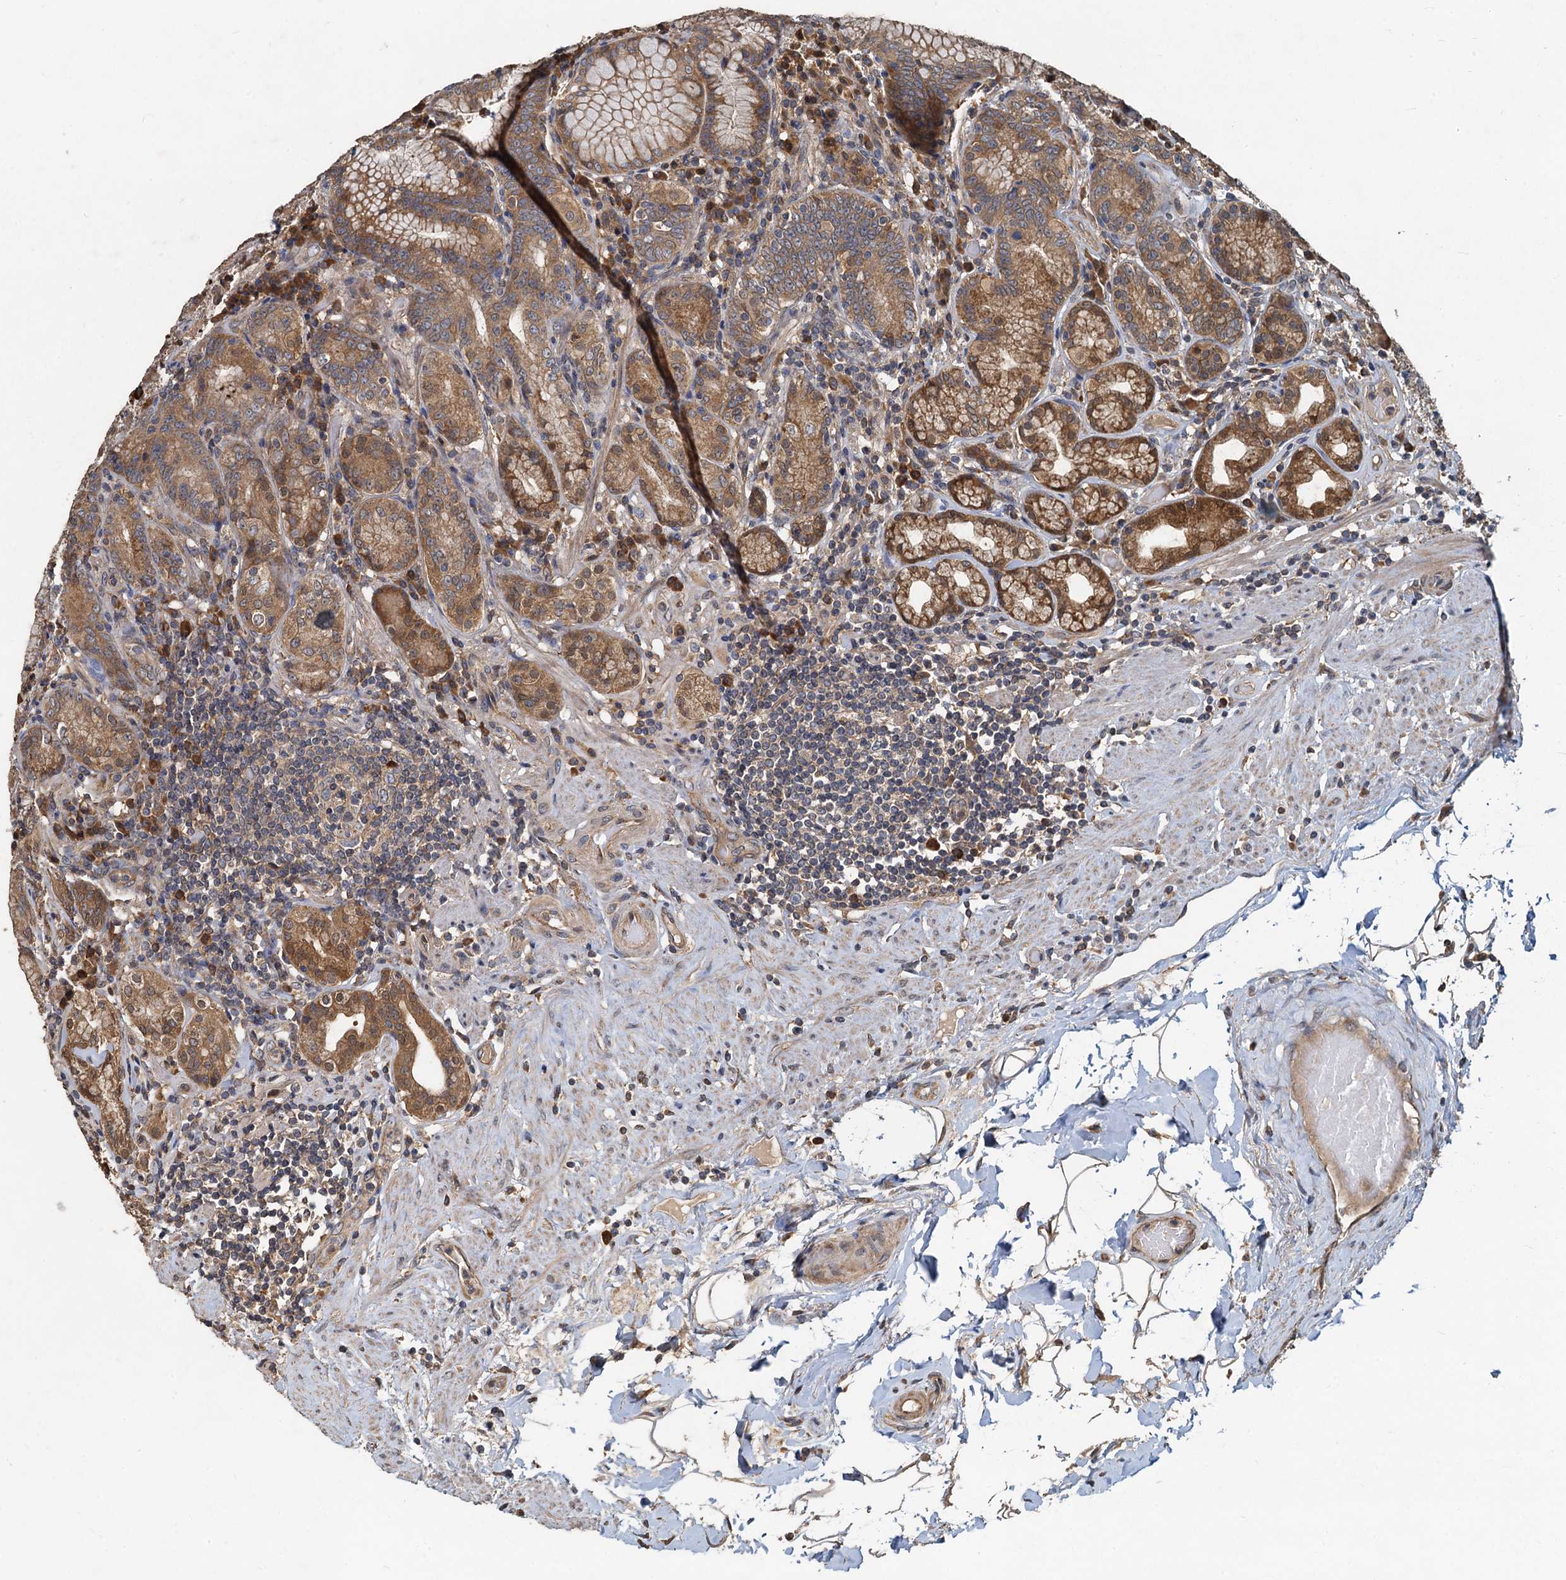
{"staining": {"intensity": "moderate", "quantity": ">75%", "location": "cytoplasmic/membranous"}, "tissue": "stomach", "cell_type": "Glandular cells", "image_type": "normal", "snomed": [{"axis": "morphology", "description": "Normal tissue, NOS"}, {"axis": "topography", "description": "Stomach, upper"}, {"axis": "topography", "description": "Stomach, lower"}], "caption": "Immunohistochemical staining of normal stomach reveals >75% levels of moderate cytoplasmic/membranous protein positivity in approximately >75% of glandular cells. The staining is performed using DAB brown chromogen to label protein expression. The nuclei are counter-stained blue using hematoxylin.", "gene": "HYI", "patient": {"sex": "female", "age": 76}}